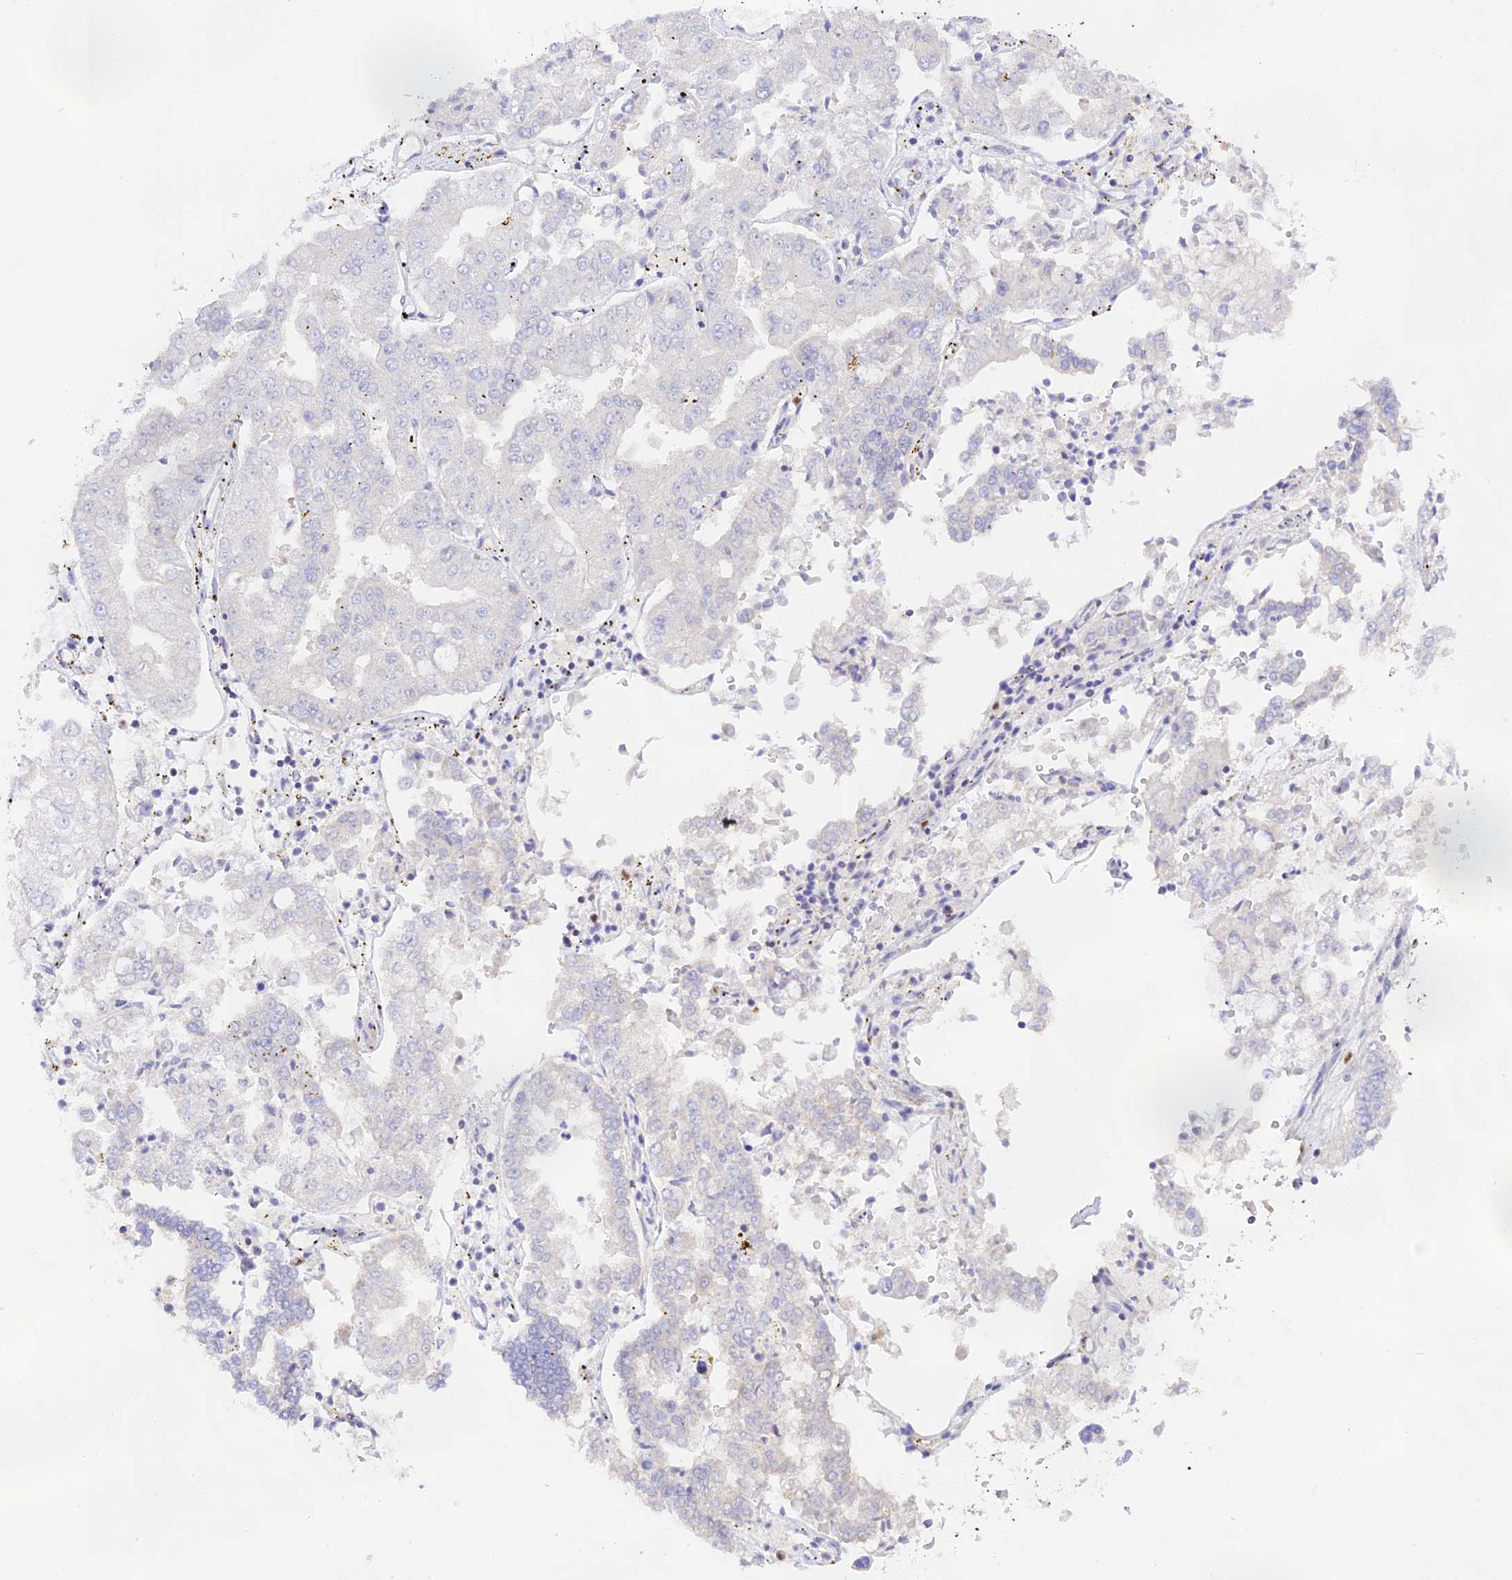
{"staining": {"intensity": "negative", "quantity": "none", "location": "none"}, "tissue": "stomach cancer", "cell_type": "Tumor cells", "image_type": "cancer", "snomed": [{"axis": "morphology", "description": "Adenocarcinoma, NOS"}, {"axis": "topography", "description": "Stomach"}], "caption": "Stomach cancer (adenocarcinoma) stained for a protein using immunohistochemistry shows no expression tumor cells.", "gene": "DENND1C", "patient": {"sex": "male", "age": 76}}